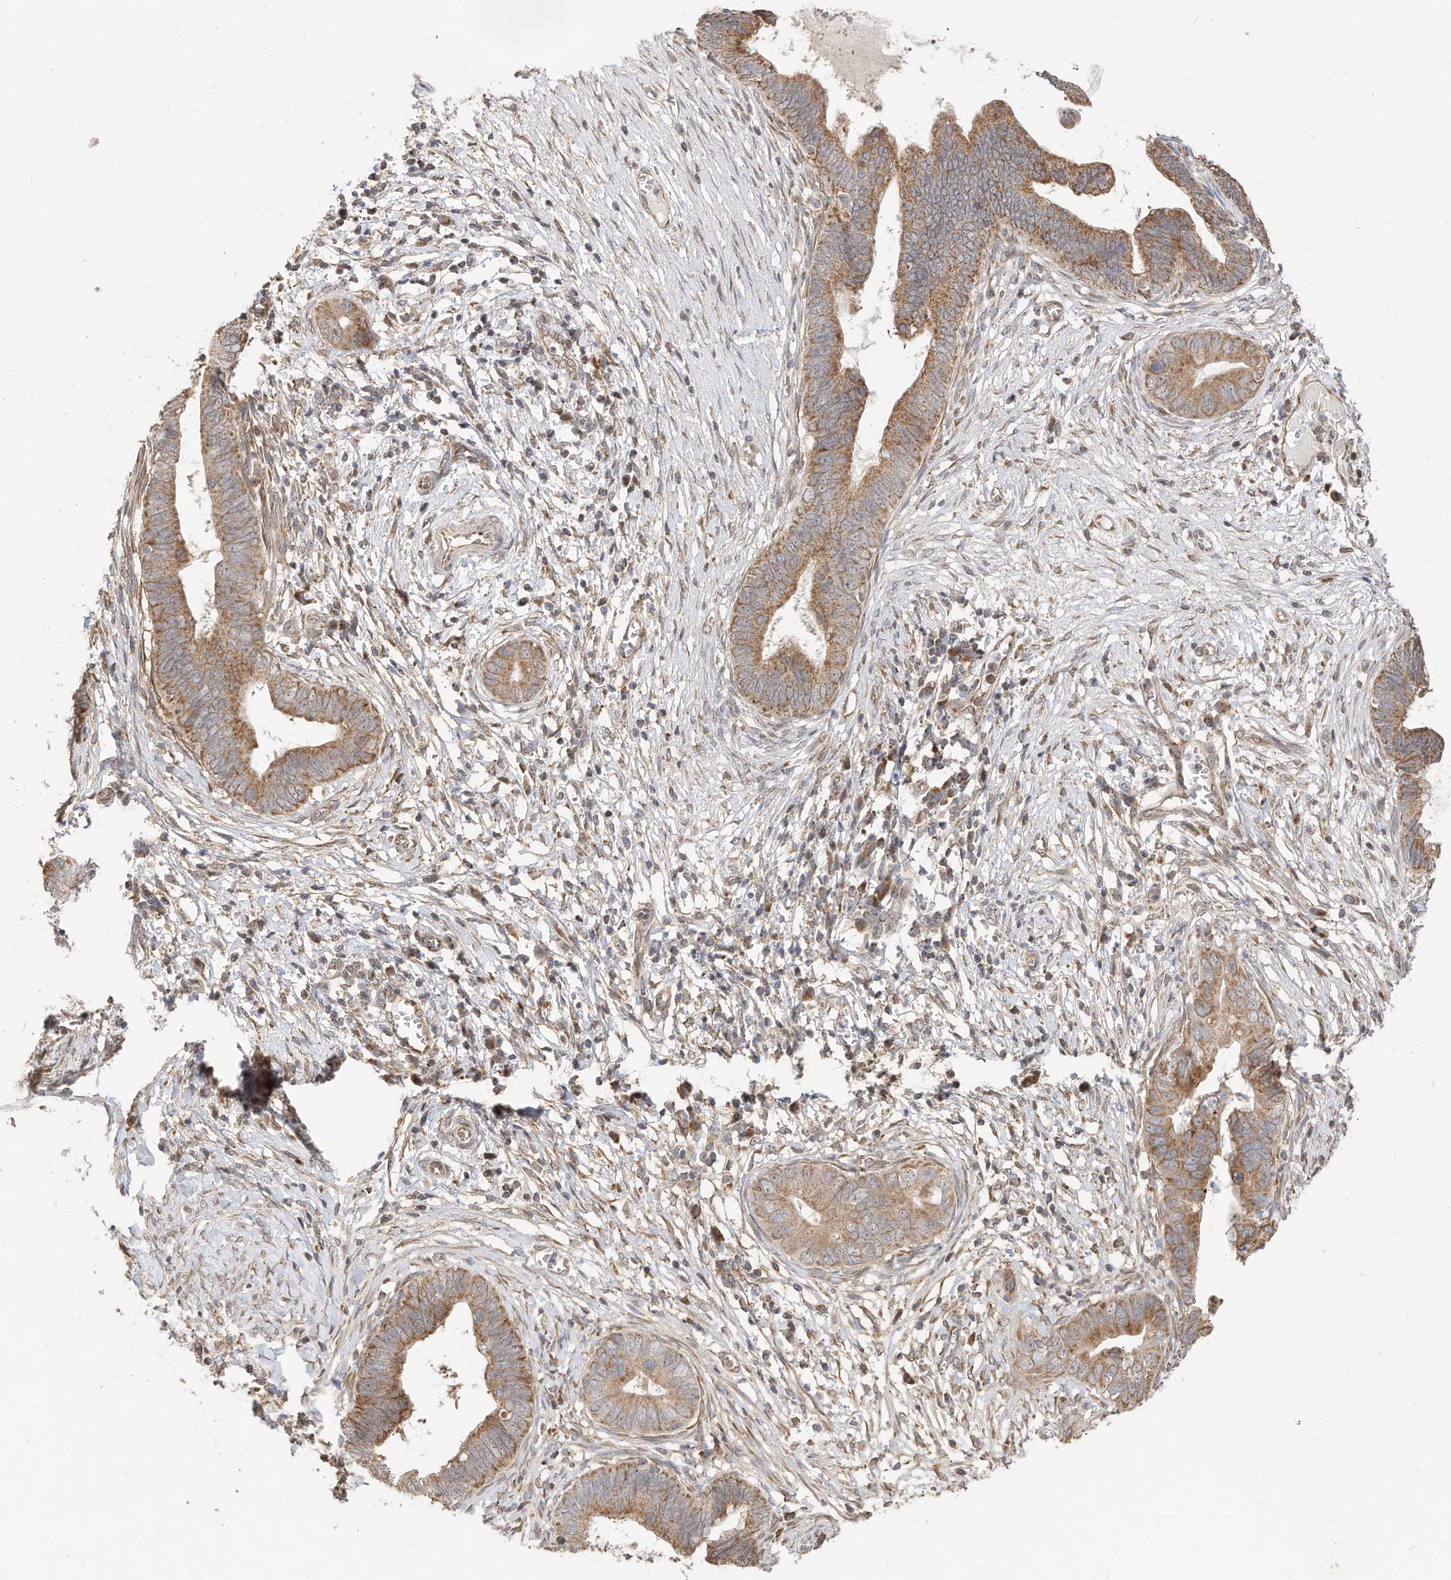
{"staining": {"intensity": "moderate", "quantity": ">75%", "location": "cytoplasmic/membranous"}, "tissue": "cervical cancer", "cell_type": "Tumor cells", "image_type": "cancer", "snomed": [{"axis": "morphology", "description": "Adenocarcinoma, NOS"}, {"axis": "topography", "description": "Cervix"}], "caption": "Human cervical cancer stained with a protein marker shows moderate staining in tumor cells.", "gene": "CAGE1", "patient": {"sex": "female", "age": 44}}